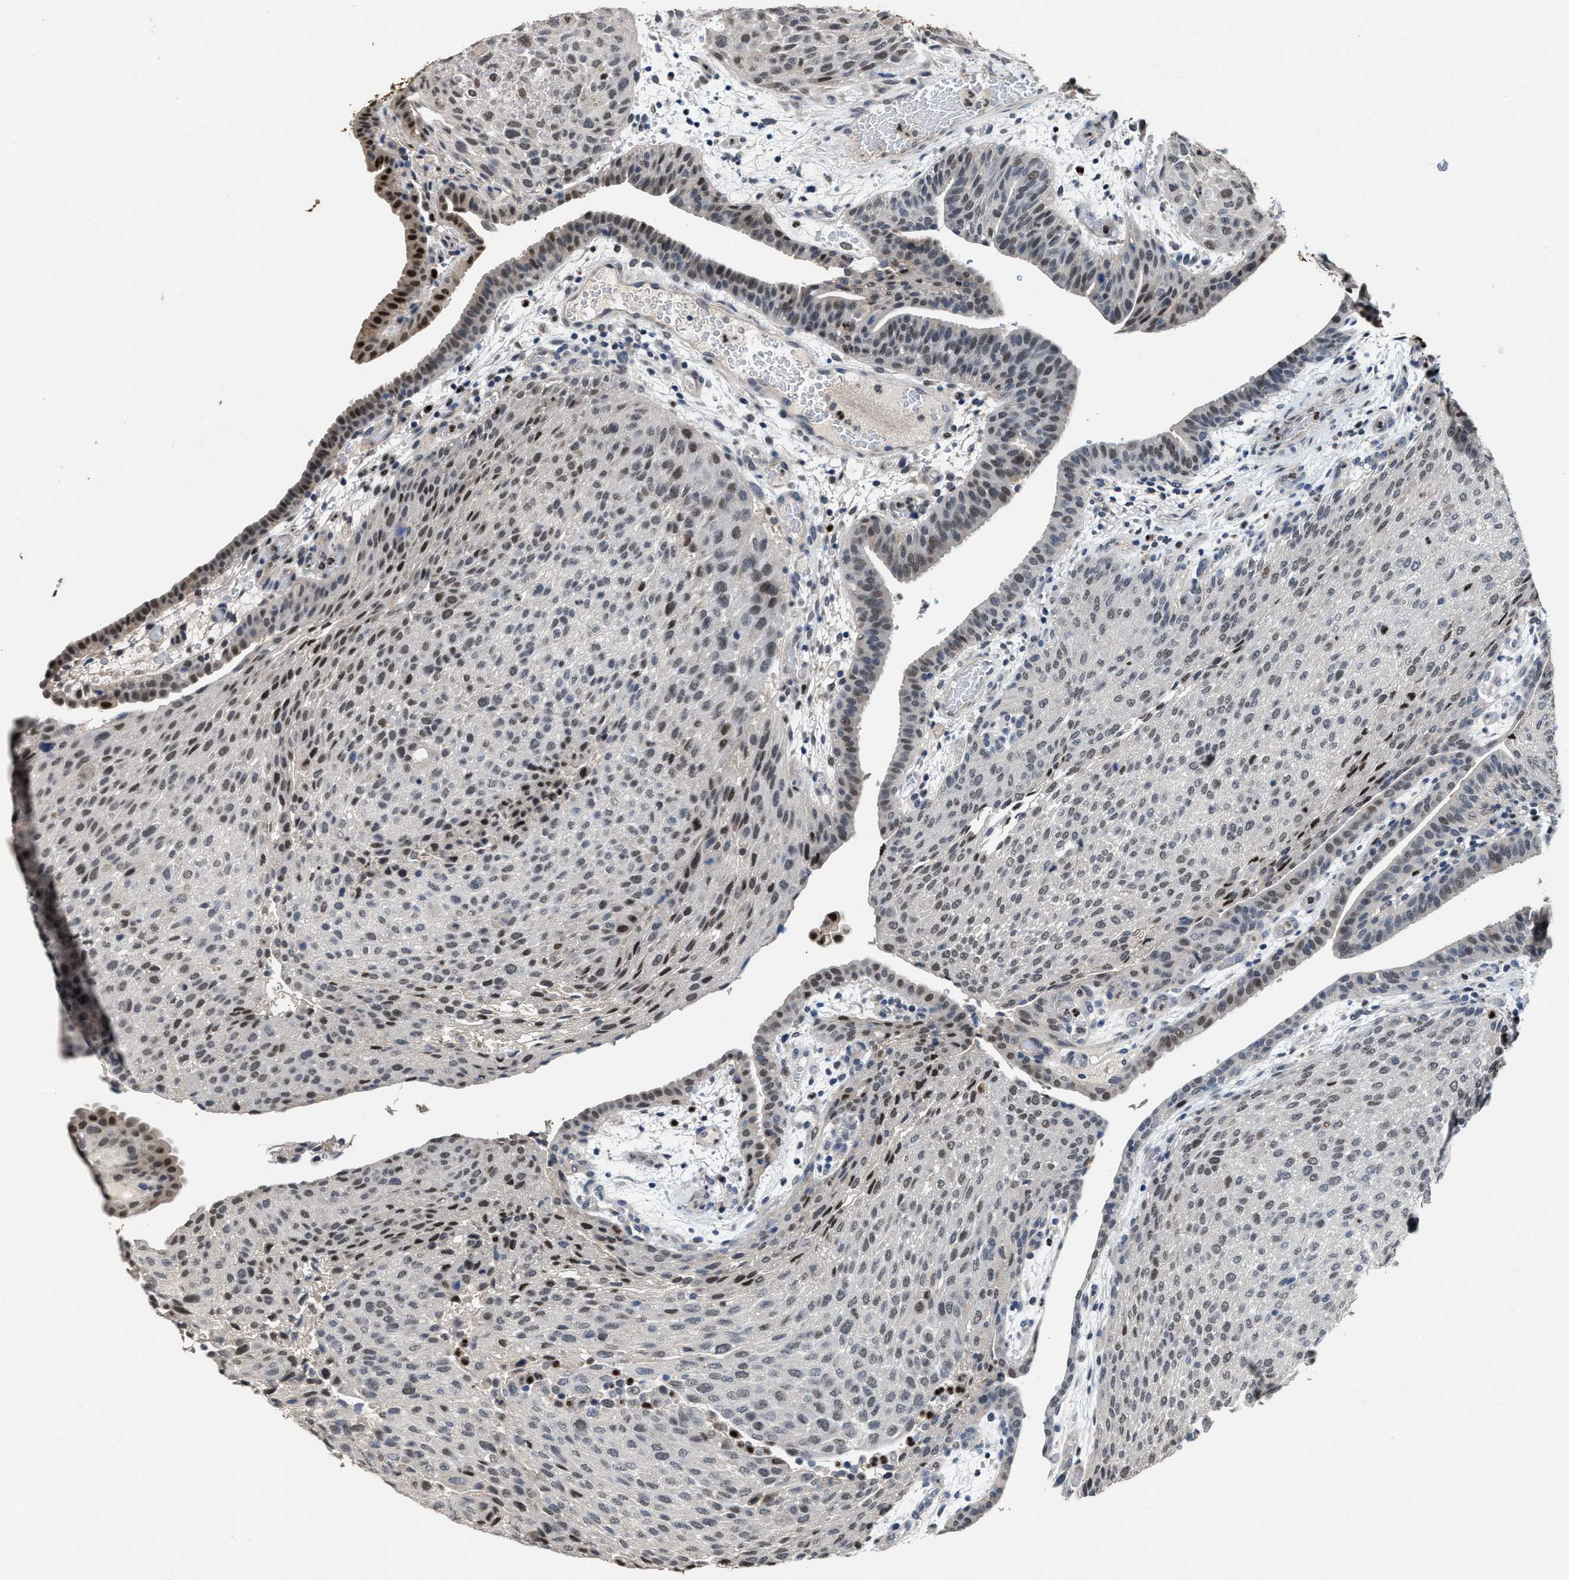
{"staining": {"intensity": "moderate", "quantity": "25%-75%", "location": "nuclear"}, "tissue": "urothelial cancer", "cell_type": "Tumor cells", "image_type": "cancer", "snomed": [{"axis": "morphology", "description": "Urothelial carcinoma, Low grade"}, {"axis": "morphology", "description": "Urothelial carcinoma, High grade"}, {"axis": "topography", "description": "Urinary bladder"}], "caption": "A photomicrograph of human urothelial cancer stained for a protein reveals moderate nuclear brown staining in tumor cells.", "gene": "ZNF20", "patient": {"sex": "male", "age": 35}}